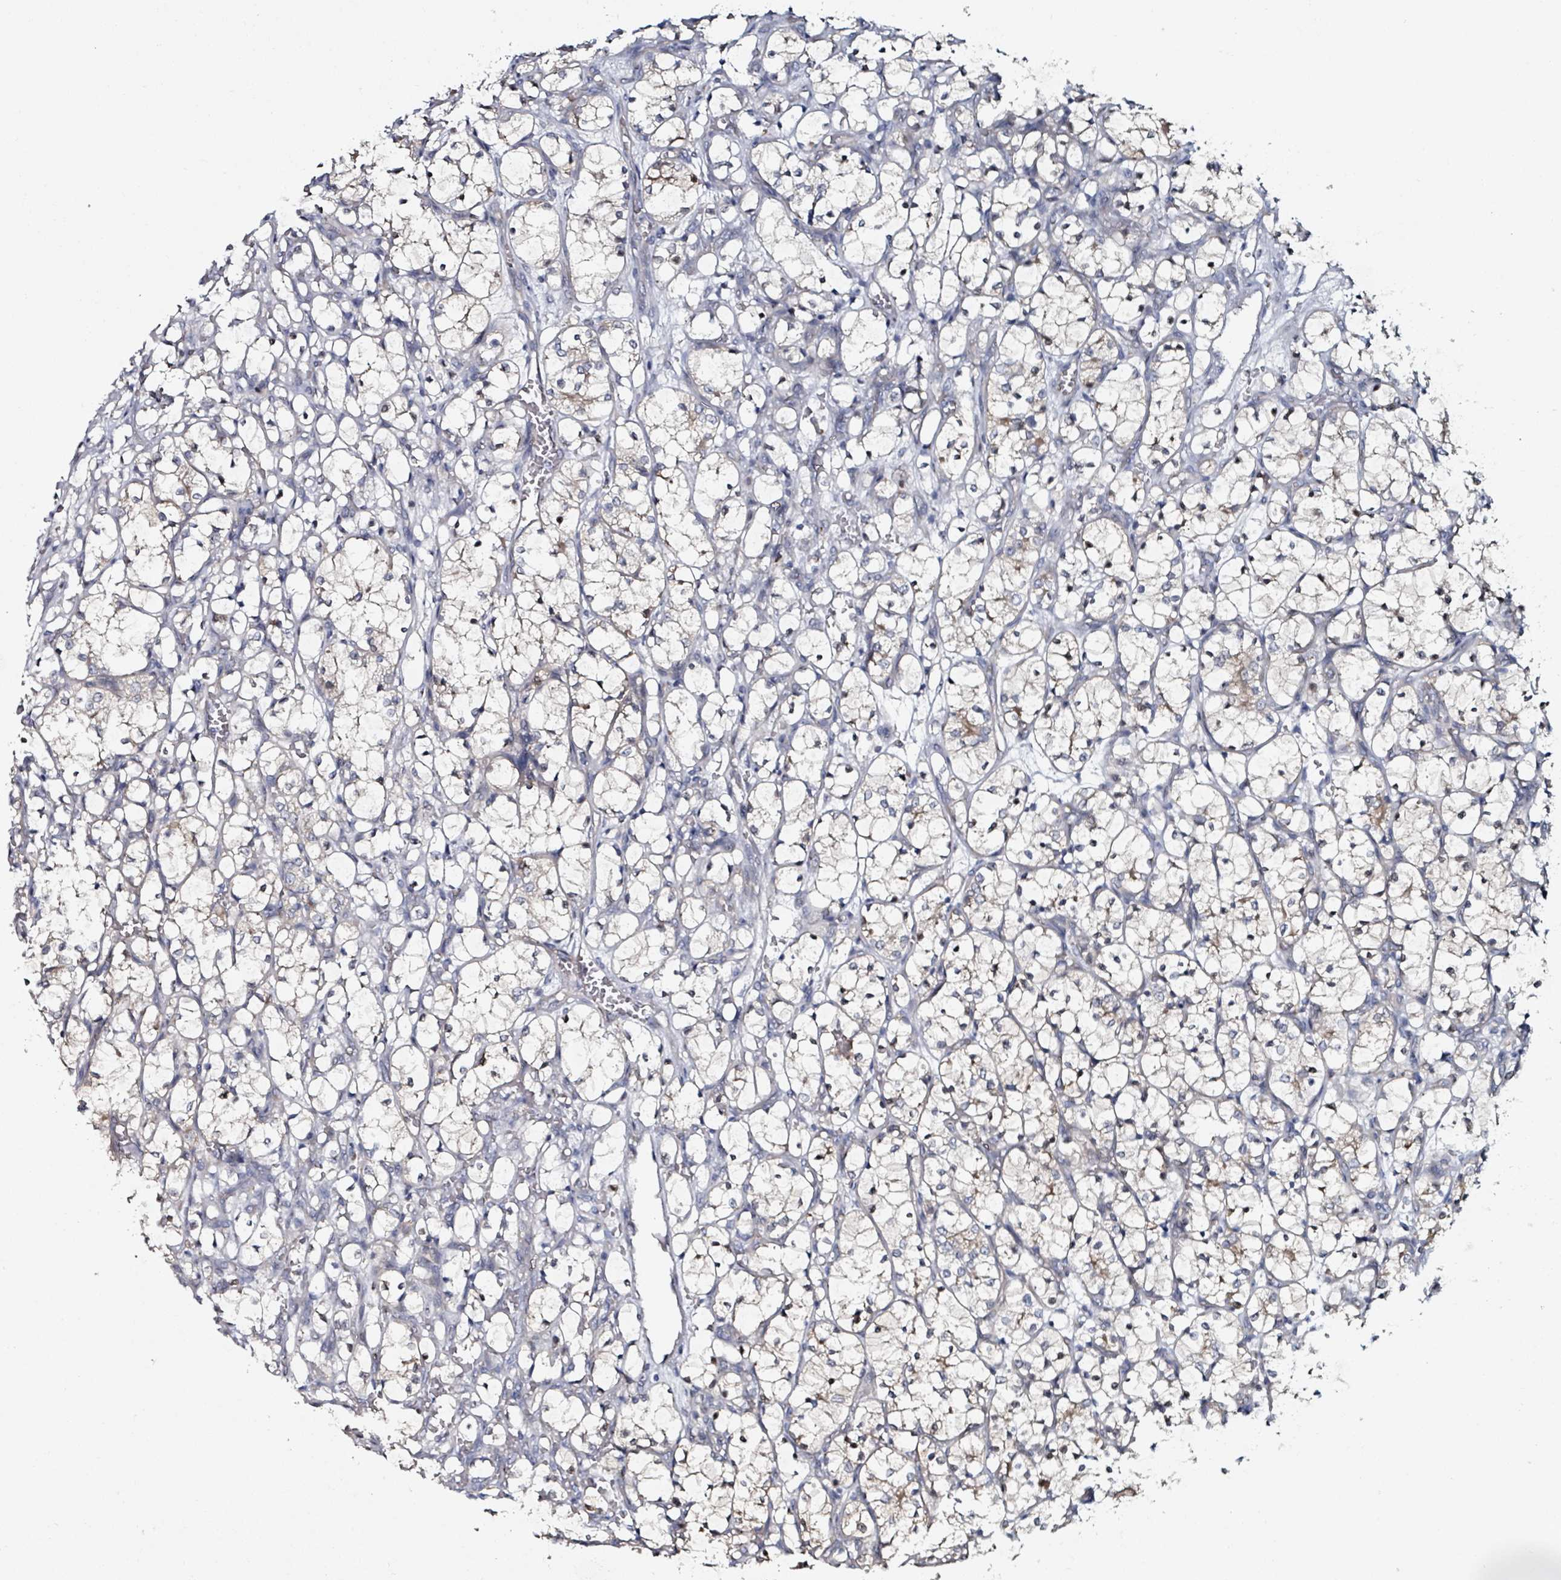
{"staining": {"intensity": "weak", "quantity": "25%-75%", "location": "nuclear"}, "tissue": "renal cancer", "cell_type": "Tumor cells", "image_type": "cancer", "snomed": [{"axis": "morphology", "description": "Adenocarcinoma, NOS"}, {"axis": "topography", "description": "Kidney"}], "caption": "A micrograph of human renal adenocarcinoma stained for a protein exhibits weak nuclear brown staining in tumor cells. Immunohistochemistry stains the protein of interest in brown and the nuclei are stained blue.", "gene": "B3GAT3", "patient": {"sex": "female", "age": 69}}